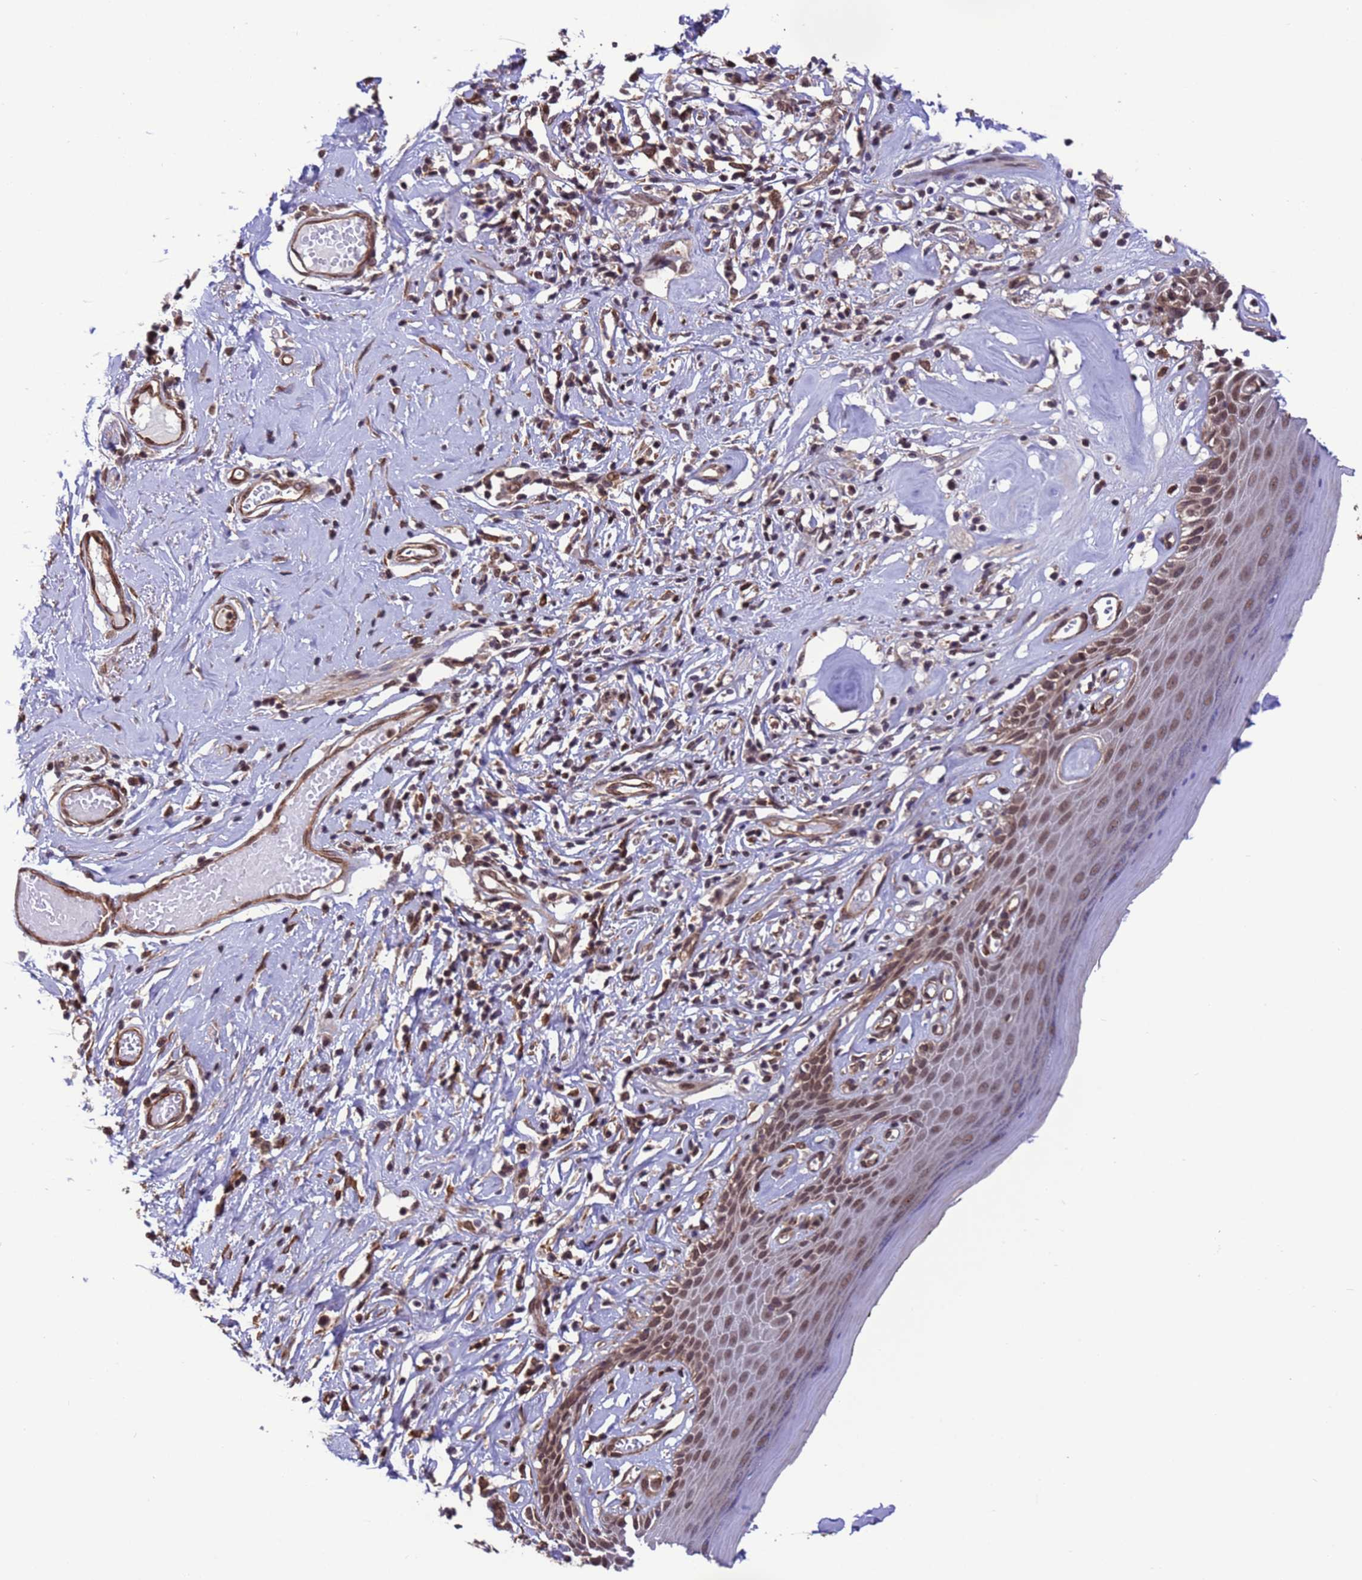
{"staining": {"intensity": "moderate", "quantity": ">75%", "location": "nuclear"}, "tissue": "skin", "cell_type": "Epidermal cells", "image_type": "normal", "snomed": [{"axis": "morphology", "description": "Normal tissue, NOS"}, {"axis": "morphology", "description": "Inflammation, NOS"}, {"axis": "topography", "description": "Vulva"}], "caption": "Brown immunohistochemical staining in benign skin exhibits moderate nuclear positivity in approximately >75% of epidermal cells. The protein is shown in brown color, while the nuclei are stained blue.", "gene": "VSTM4", "patient": {"sex": "female", "age": 84}}